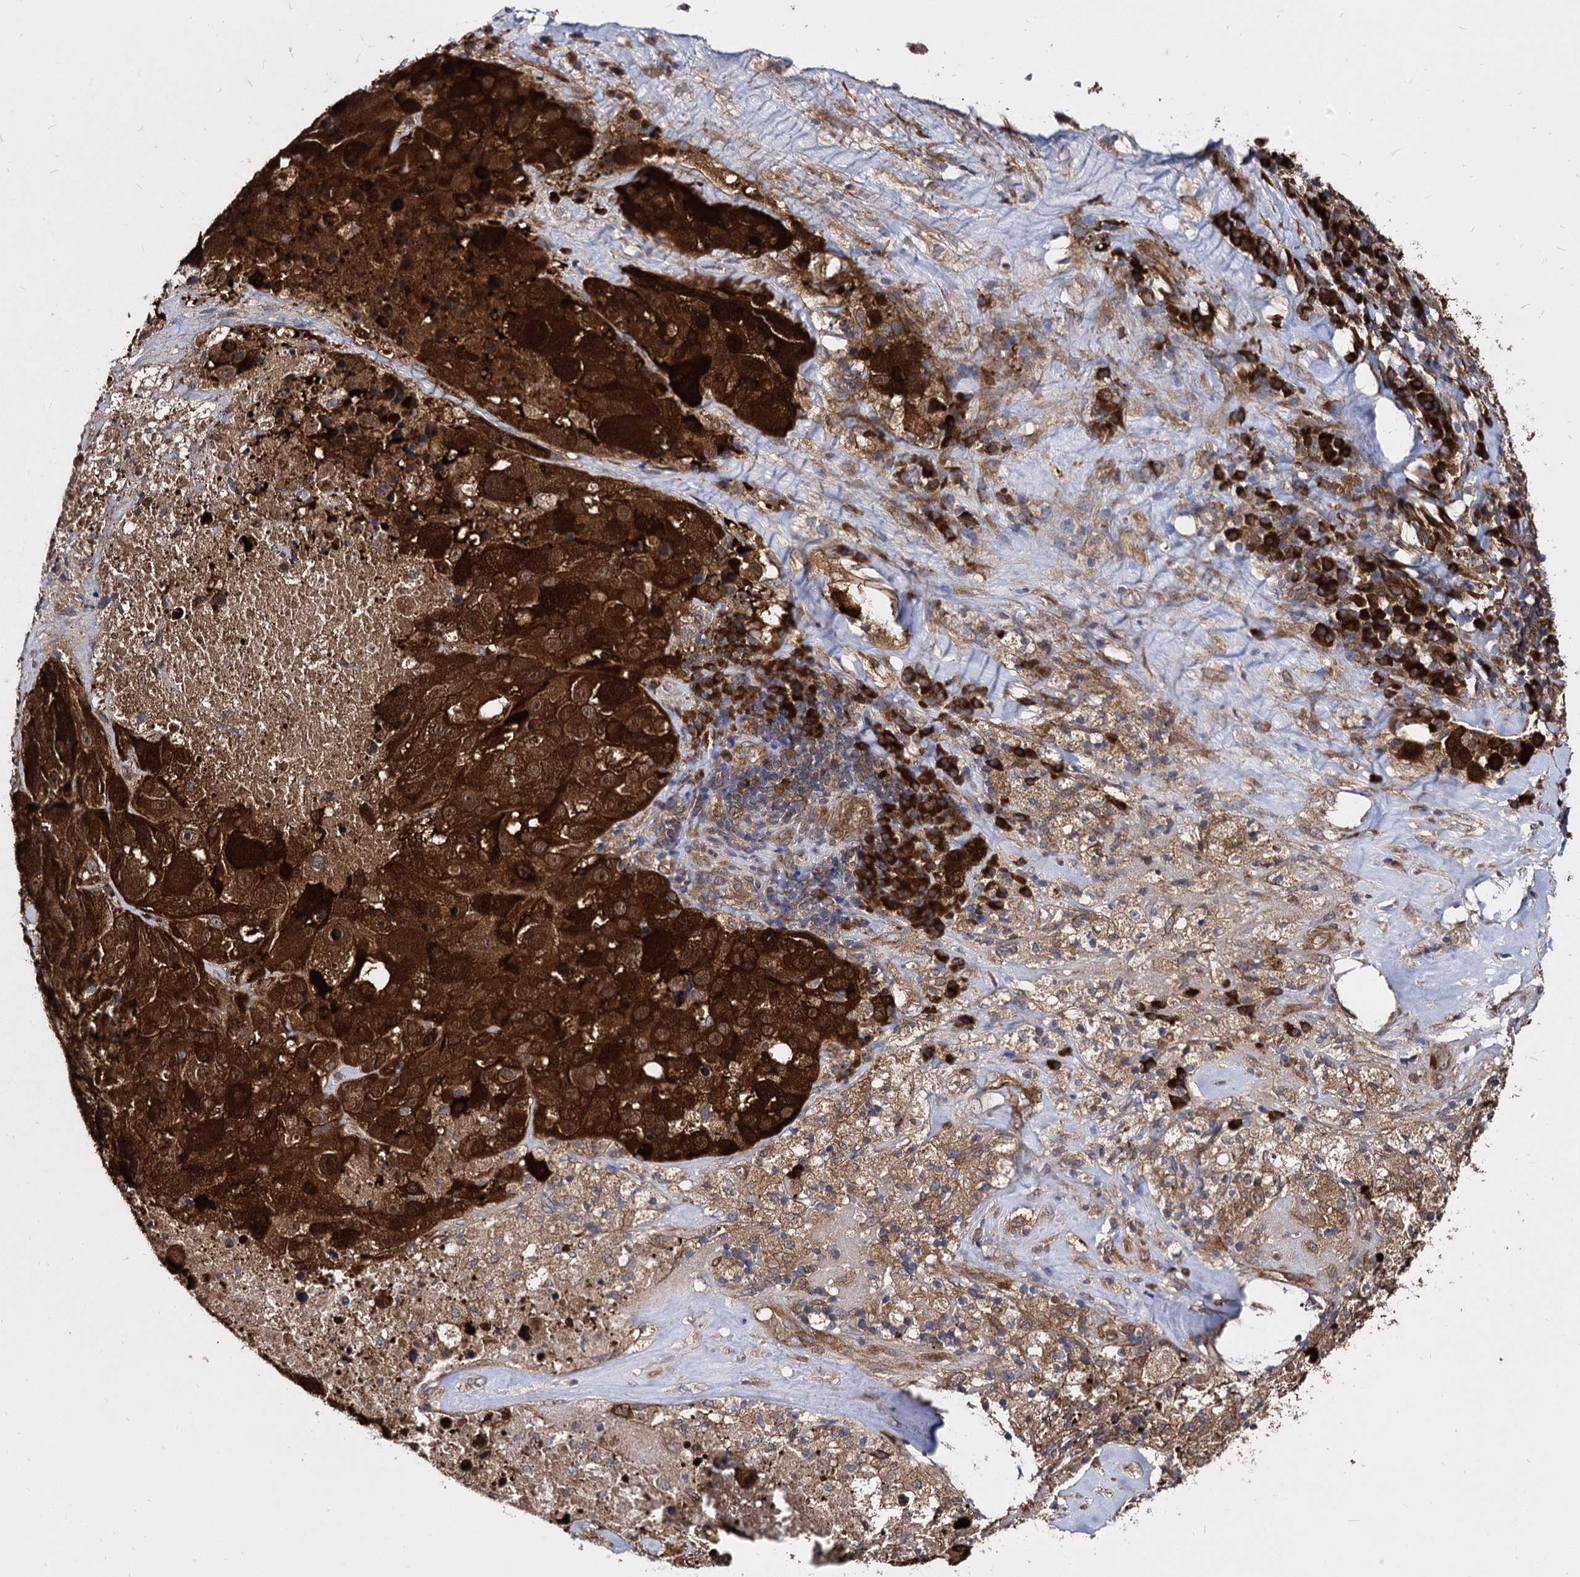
{"staining": {"intensity": "strong", "quantity": ">75%", "location": "cytoplasmic/membranous,nuclear"}, "tissue": "melanoma", "cell_type": "Tumor cells", "image_type": "cancer", "snomed": [{"axis": "morphology", "description": "Malignant melanoma, Metastatic site"}, {"axis": "topography", "description": "Lymph node"}], "caption": "IHC of human melanoma exhibits high levels of strong cytoplasmic/membranous and nuclear expression in about >75% of tumor cells.", "gene": "NME1", "patient": {"sex": "male", "age": 62}}